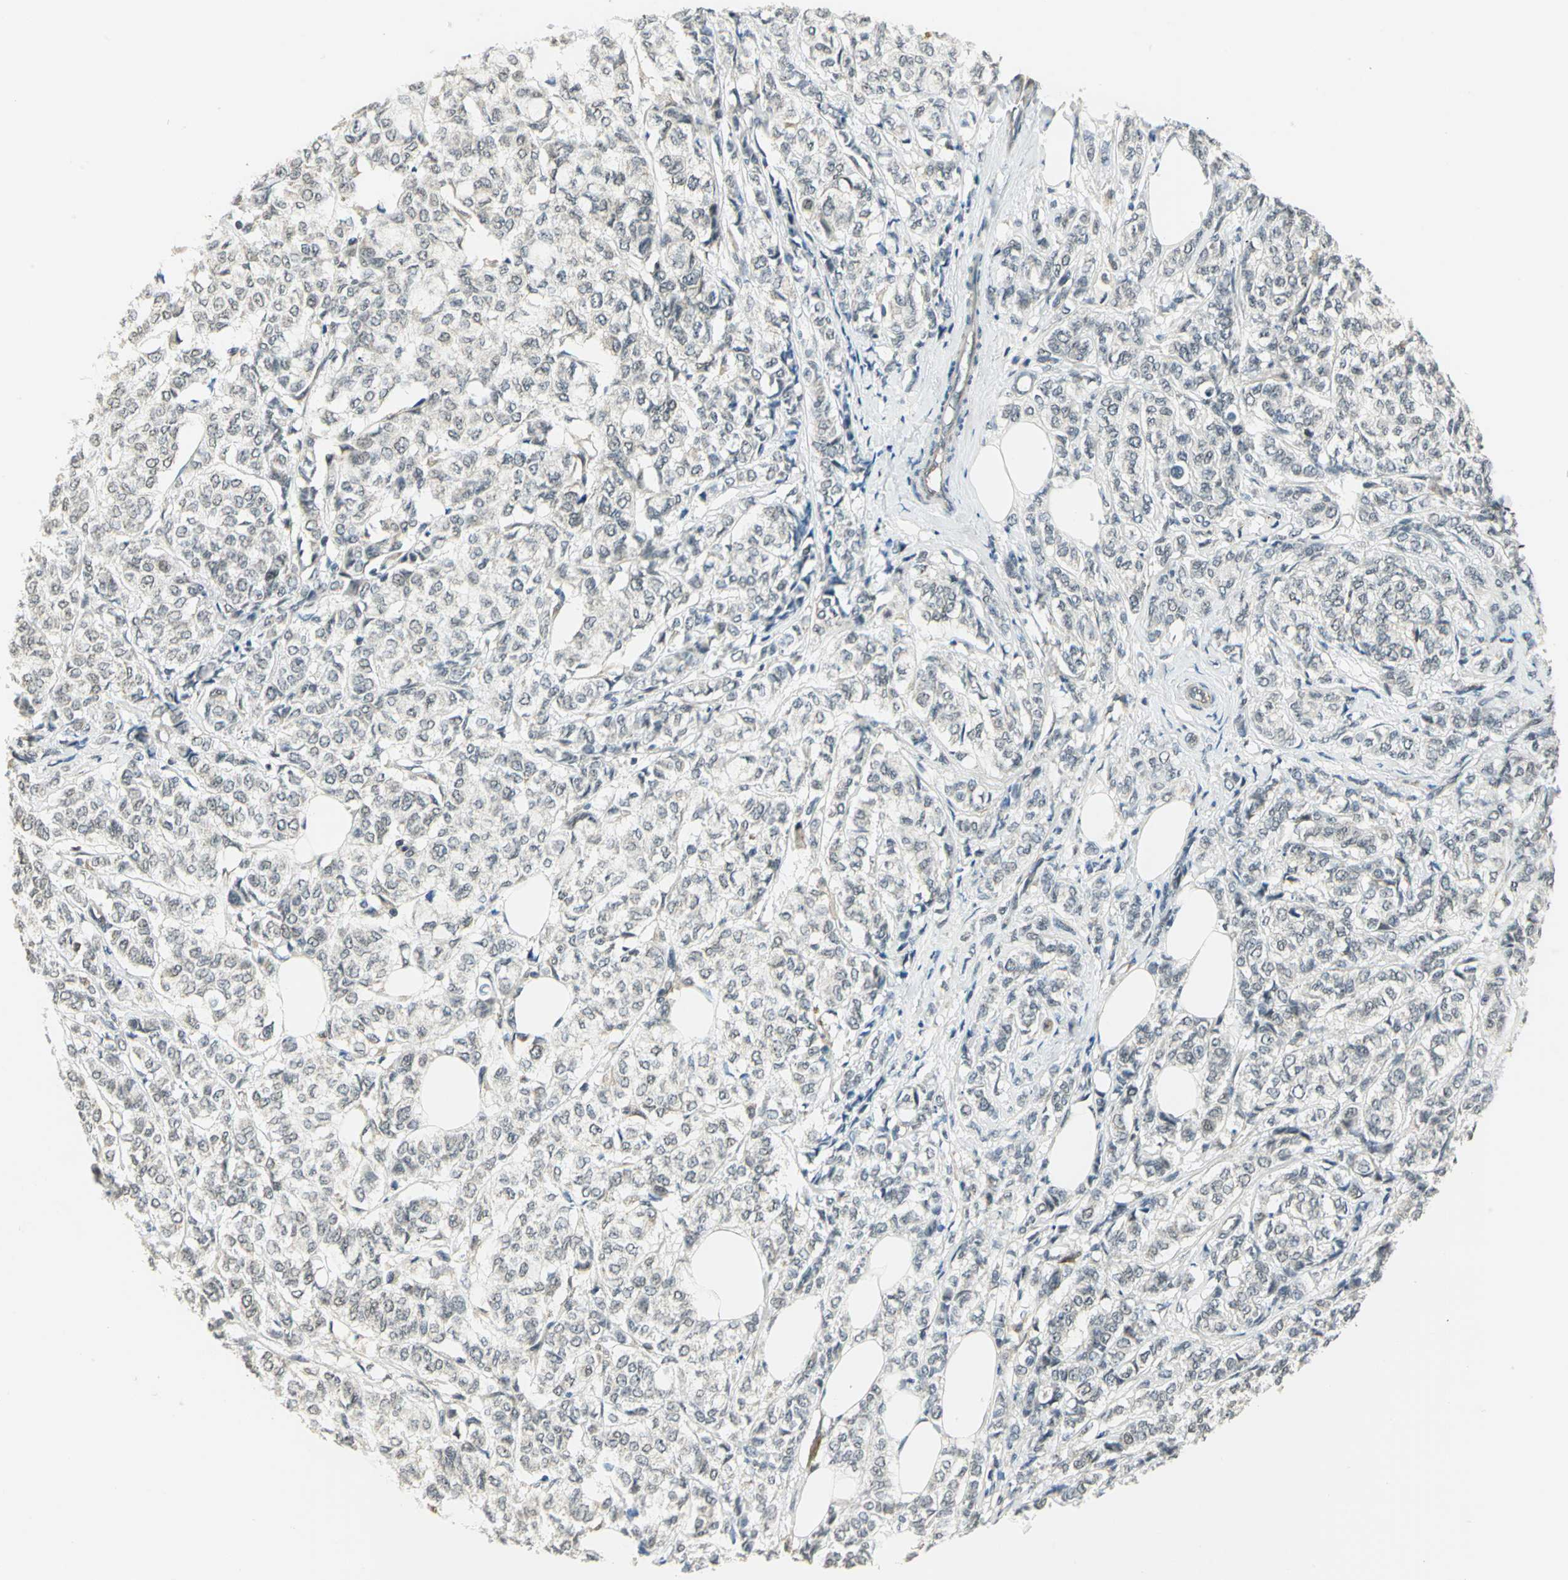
{"staining": {"intensity": "weak", "quantity": "<25%", "location": "cytoplasmic/membranous"}, "tissue": "breast cancer", "cell_type": "Tumor cells", "image_type": "cancer", "snomed": [{"axis": "morphology", "description": "Lobular carcinoma"}, {"axis": "topography", "description": "Breast"}], "caption": "High power microscopy histopathology image of an immunohistochemistry (IHC) image of breast lobular carcinoma, revealing no significant positivity in tumor cells.", "gene": "PLAGL2", "patient": {"sex": "female", "age": 60}}